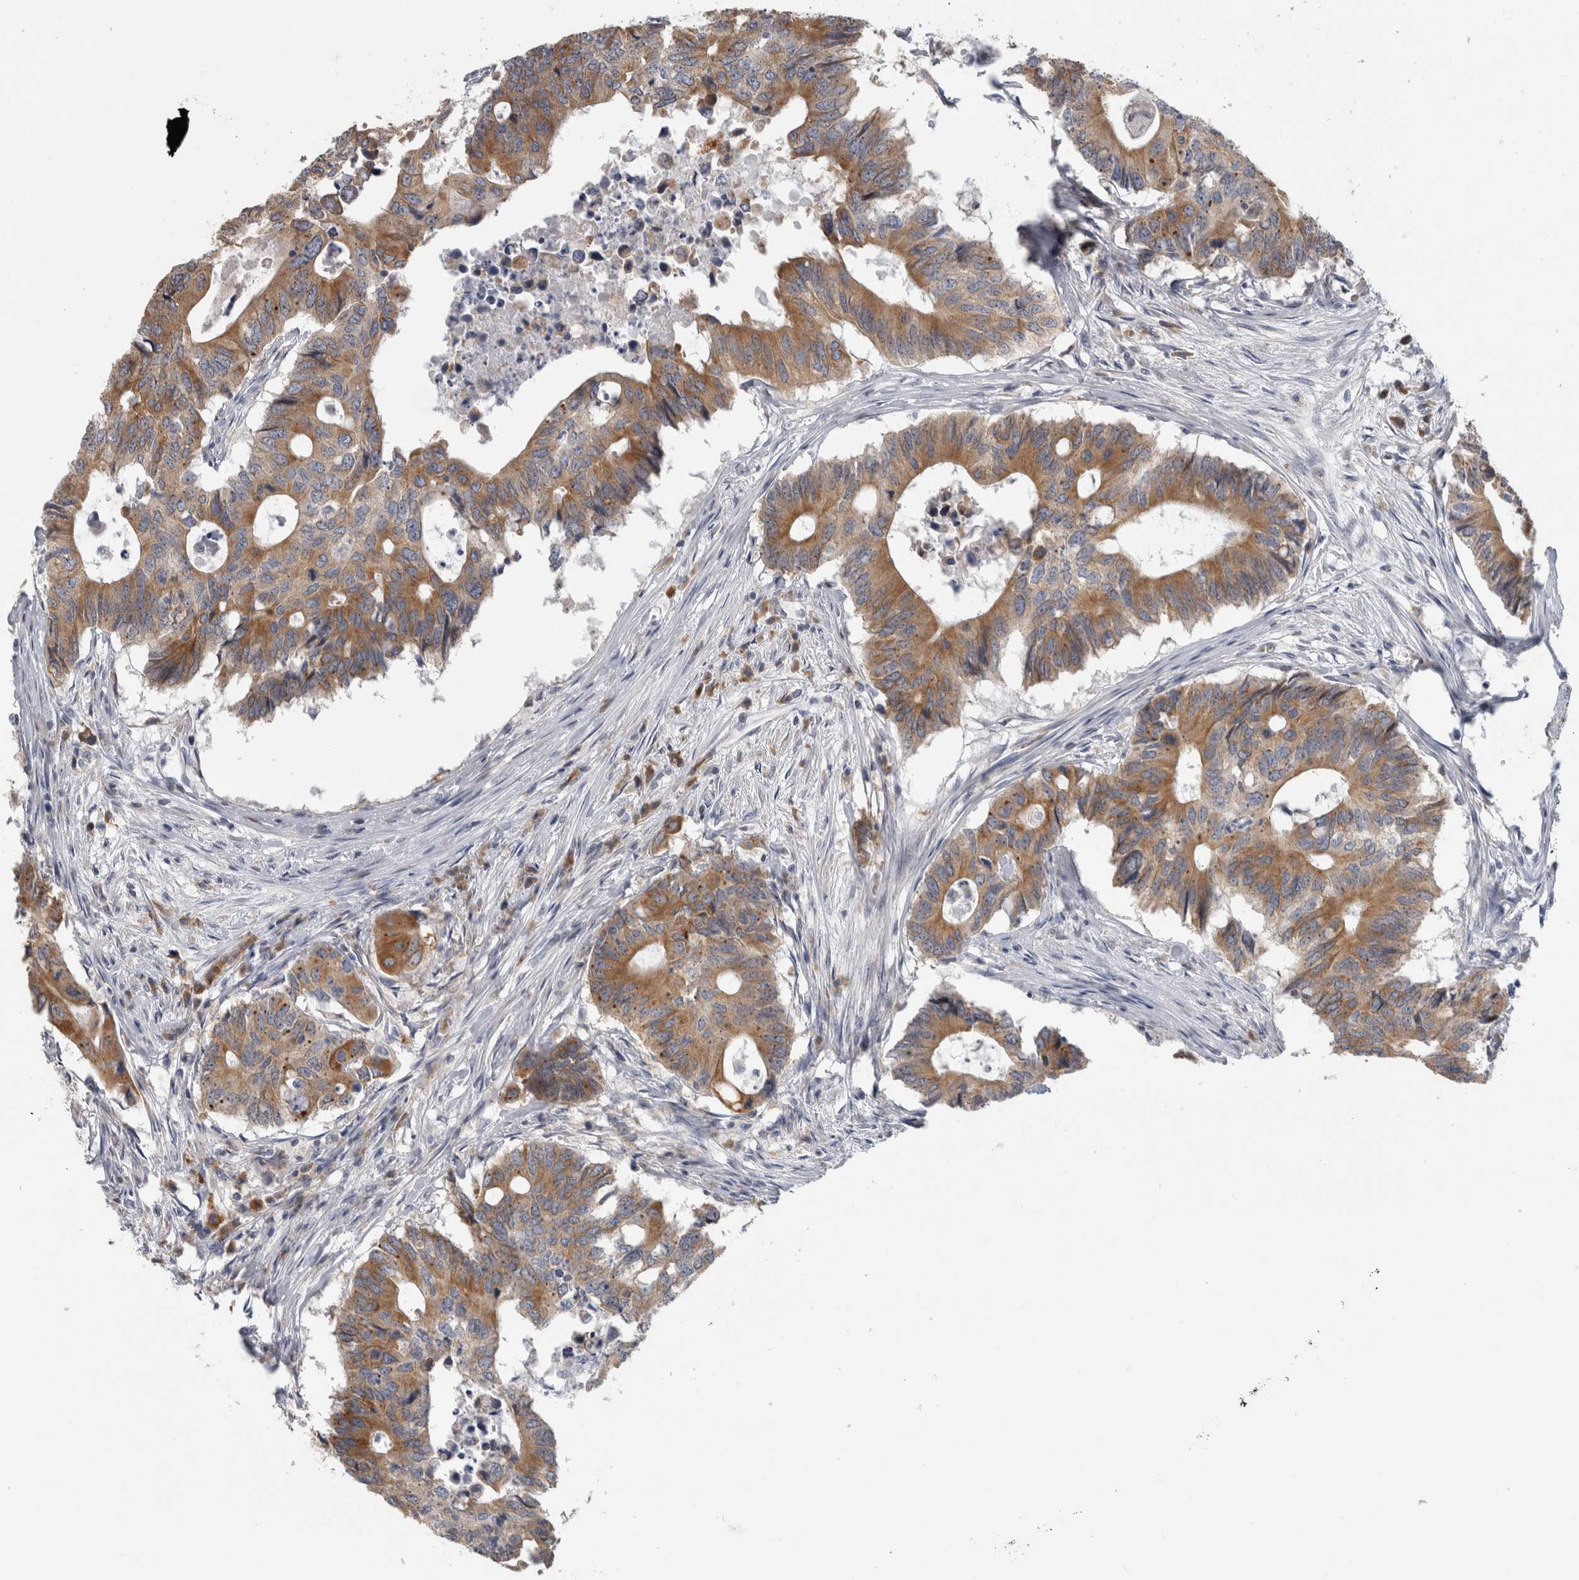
{"staining": {"intensity": "moderate", "quantity": ">75%", "location": "cytoplasmic/membranous"}, "tissue": "colorectal cancer", "cell_type": "Tumor cells", "image_type": "cancer", "snomed": [{"axis": "morphology", "description": "Adenocarcinoma, NOS"}, {"axis": "topography", "description": "Colon"}], "caption": "Colorectal adenocarcinoma stained for a protein displays moderate cytoplasmic/membranous positivity in tumor cells. The protein of interest is shown in brown color, while the nuclei are stained blue.", "gene": "TMEM242", "patient": {"sex": "male", "age": 71}}